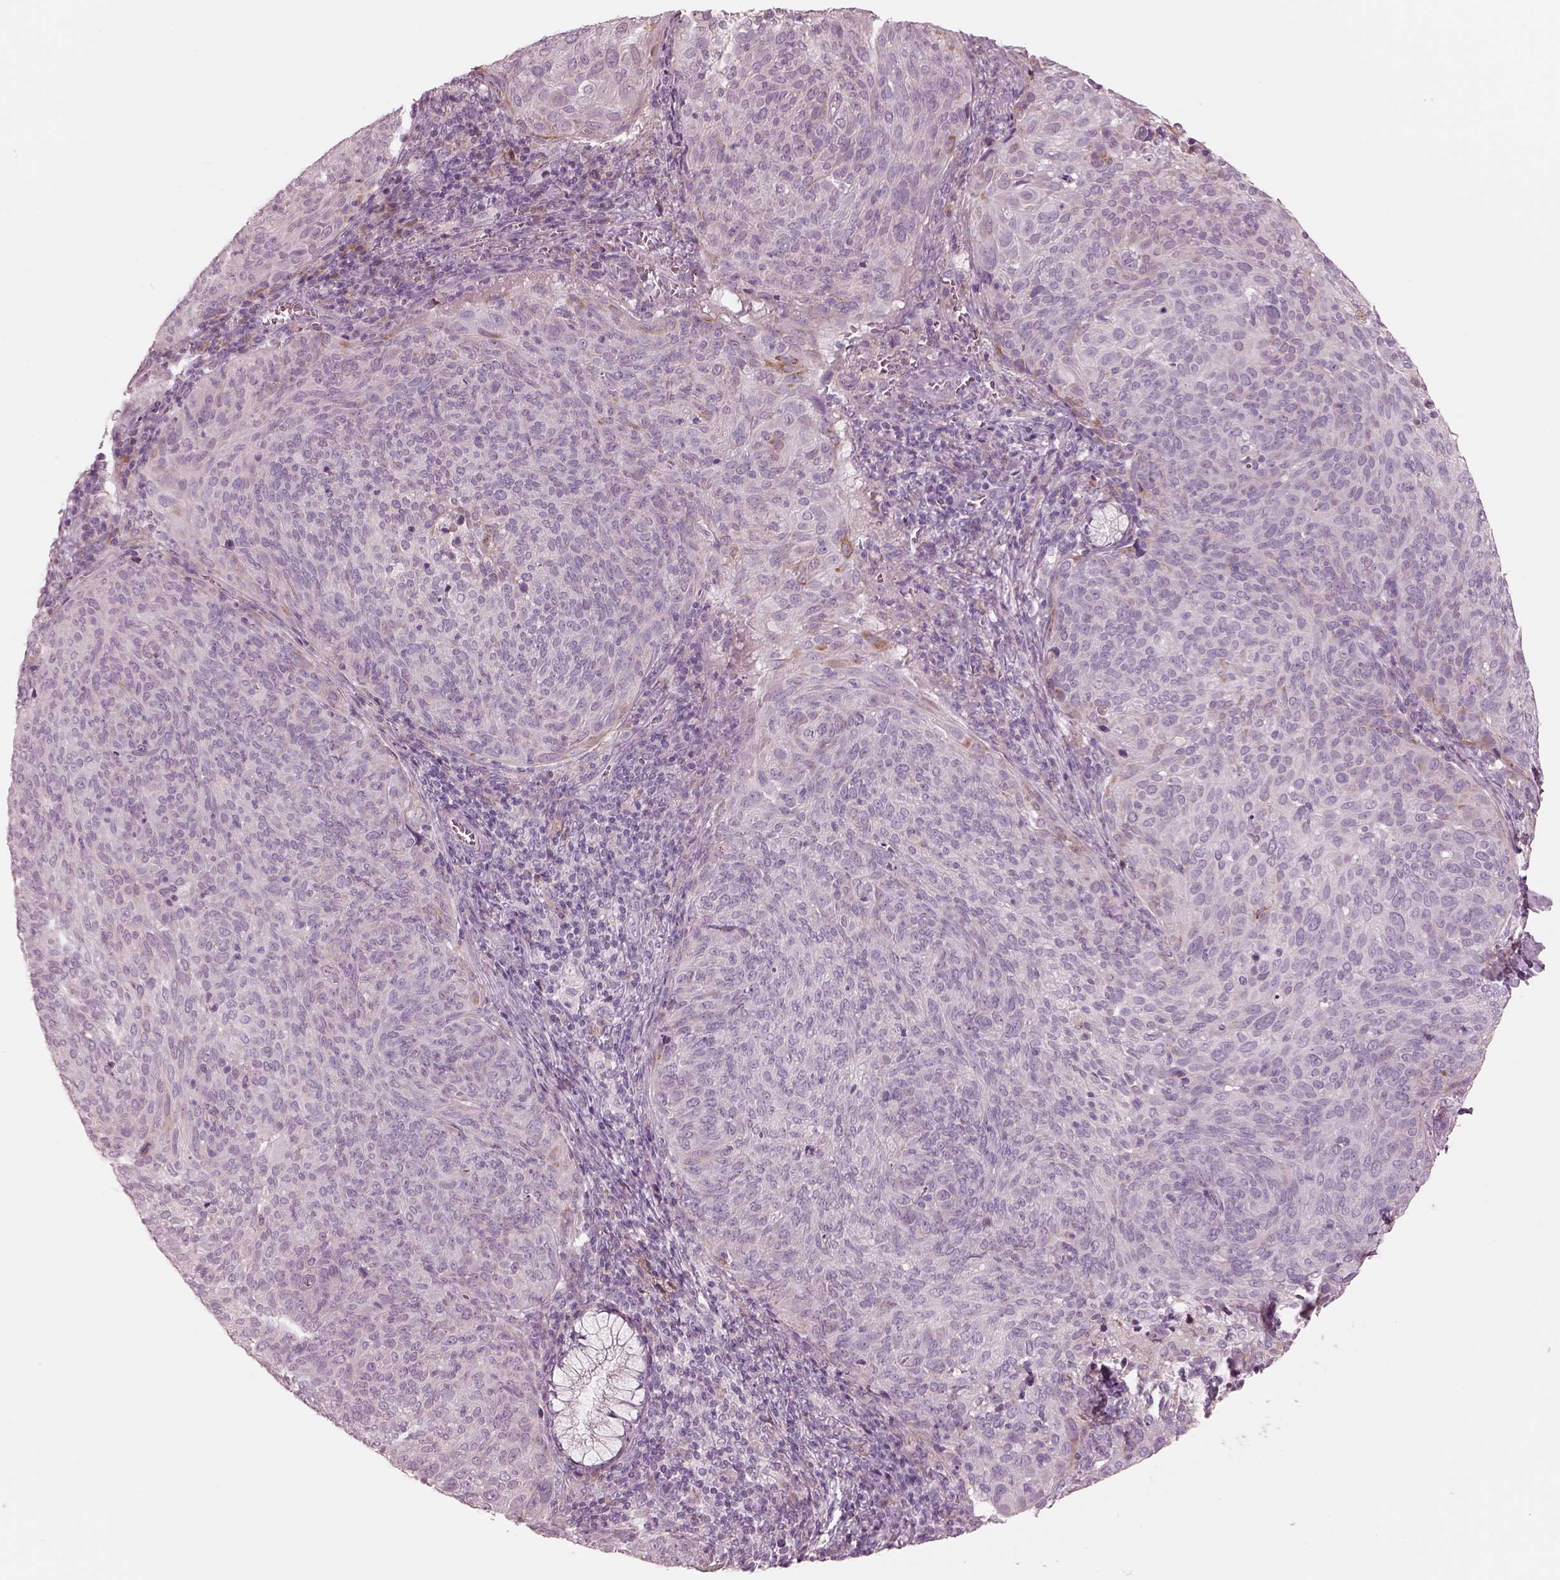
{"staining": {"intensity": "negative", "quantity": "none", "location": "none"}, "tissue": "cervical cancer", "cell_type": "Tumor cells", "image_type": "cancer", "snomed": [{"axis": "morphology", "description": "Squamous cell carcinoma, NOS"}, {"axis": "topography", "description": "Cervix"}], "caption": "IHC of cervical squamous cell carcinoma demonstrates no positivity in tumor cells. The staining is performed using DAB brown chromogen with nuclei counter-stained in using hematoxylin.", "gene": "CADM2", "patient": {"sex": "female", "age": 39}}